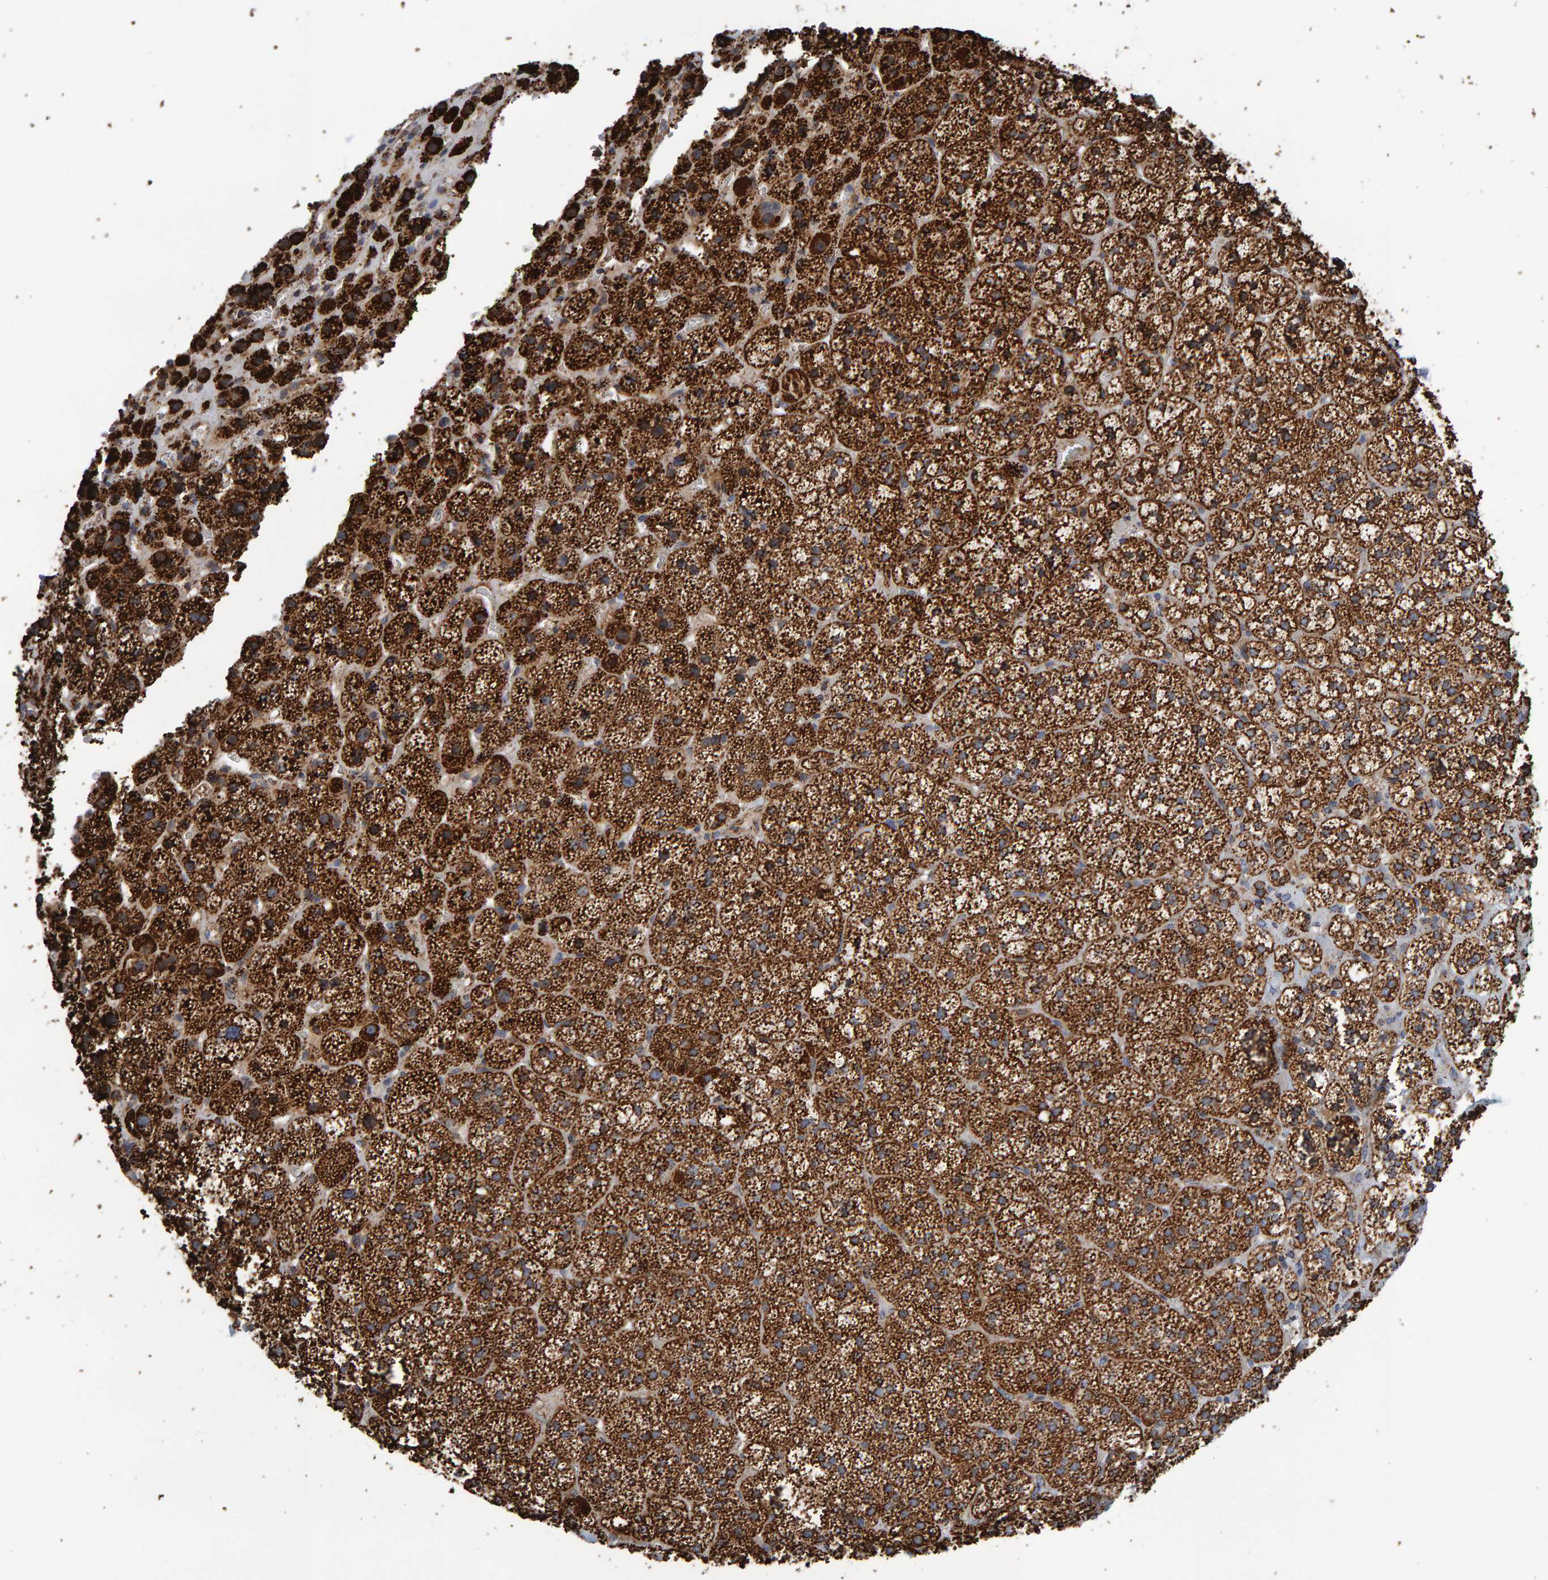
{"staining": {"intensity": "strong", "quantity": ">75%", "location": "cytoplasmic/membranous"}, "tissue": "adrenal gland", "cell_type": "Glandular cells", "image_type": "normal", "snomed": [{"axis": "morphology", "description": "Normal tissue, NOS"}, {"axis": "topography", "description": "Adrenal gland"}], "caption": "Protein expression analysis of normal human adrenal gland reveals strong cytoplasmic/membranous expression in approximately >75% of glandular cells. (DAB IHC, brown staining for protein, blue staining for nuclei).", "gene": "MRPL45", "patient": {"sex": "female", "age": 44}}